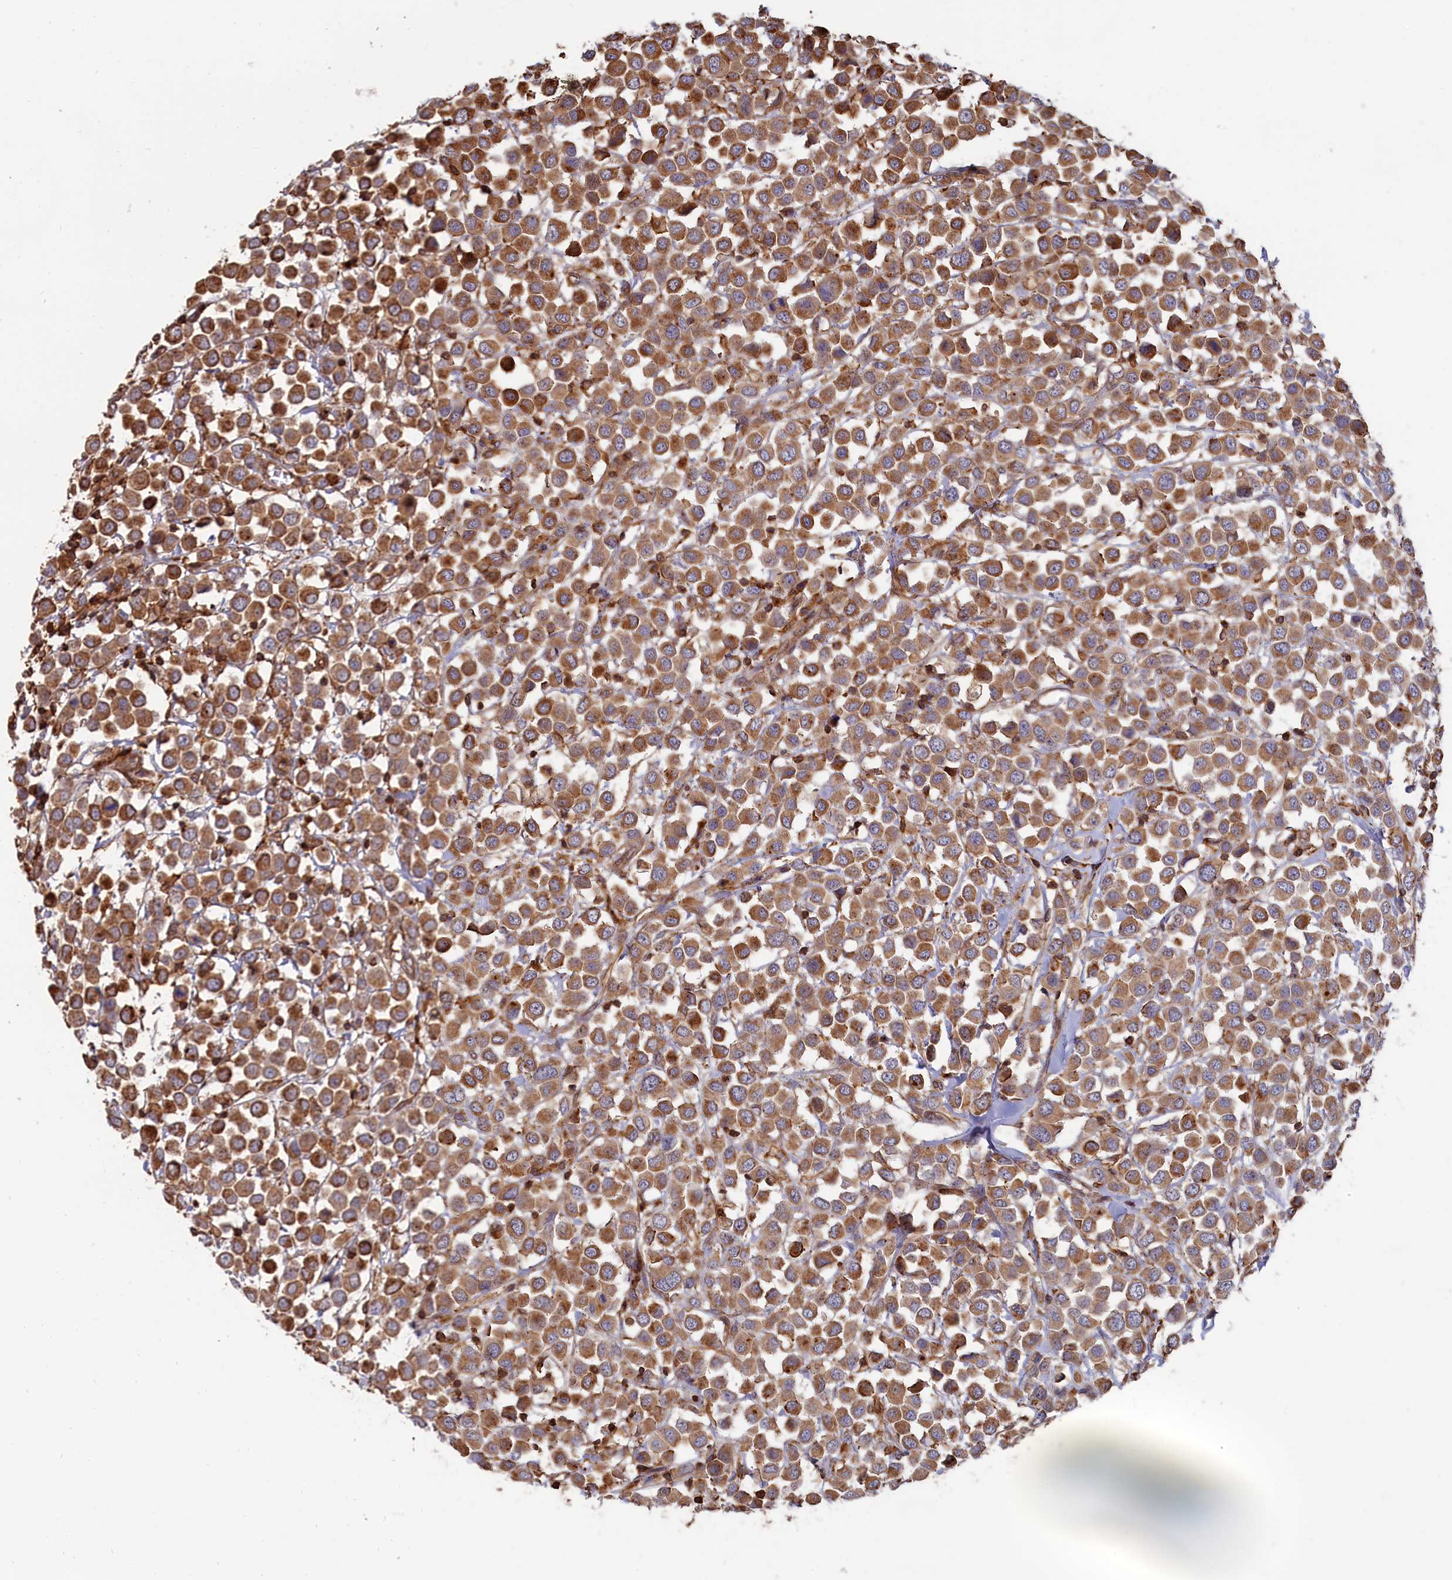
{"staining": {"intensity": "moderate", "quantity": ">75%", "location": "cytoplasmic/membranous"}, "tissue": "breast cancer", "cell_type": "Tumor cells", "image_type": "cancer", "snomed": [{"axis": "morphology", "description": "Duct carcinoma"}, {"axis": "topography", "description": "Breast"}], "caption": "A brown stain labels moderate cytoplasmic/membranous staining of a protein in human breast invasive ductal carcinoma tumor cells.", "gene": "ANKRD27", "patient": {"sex": "female", "age": 61}}